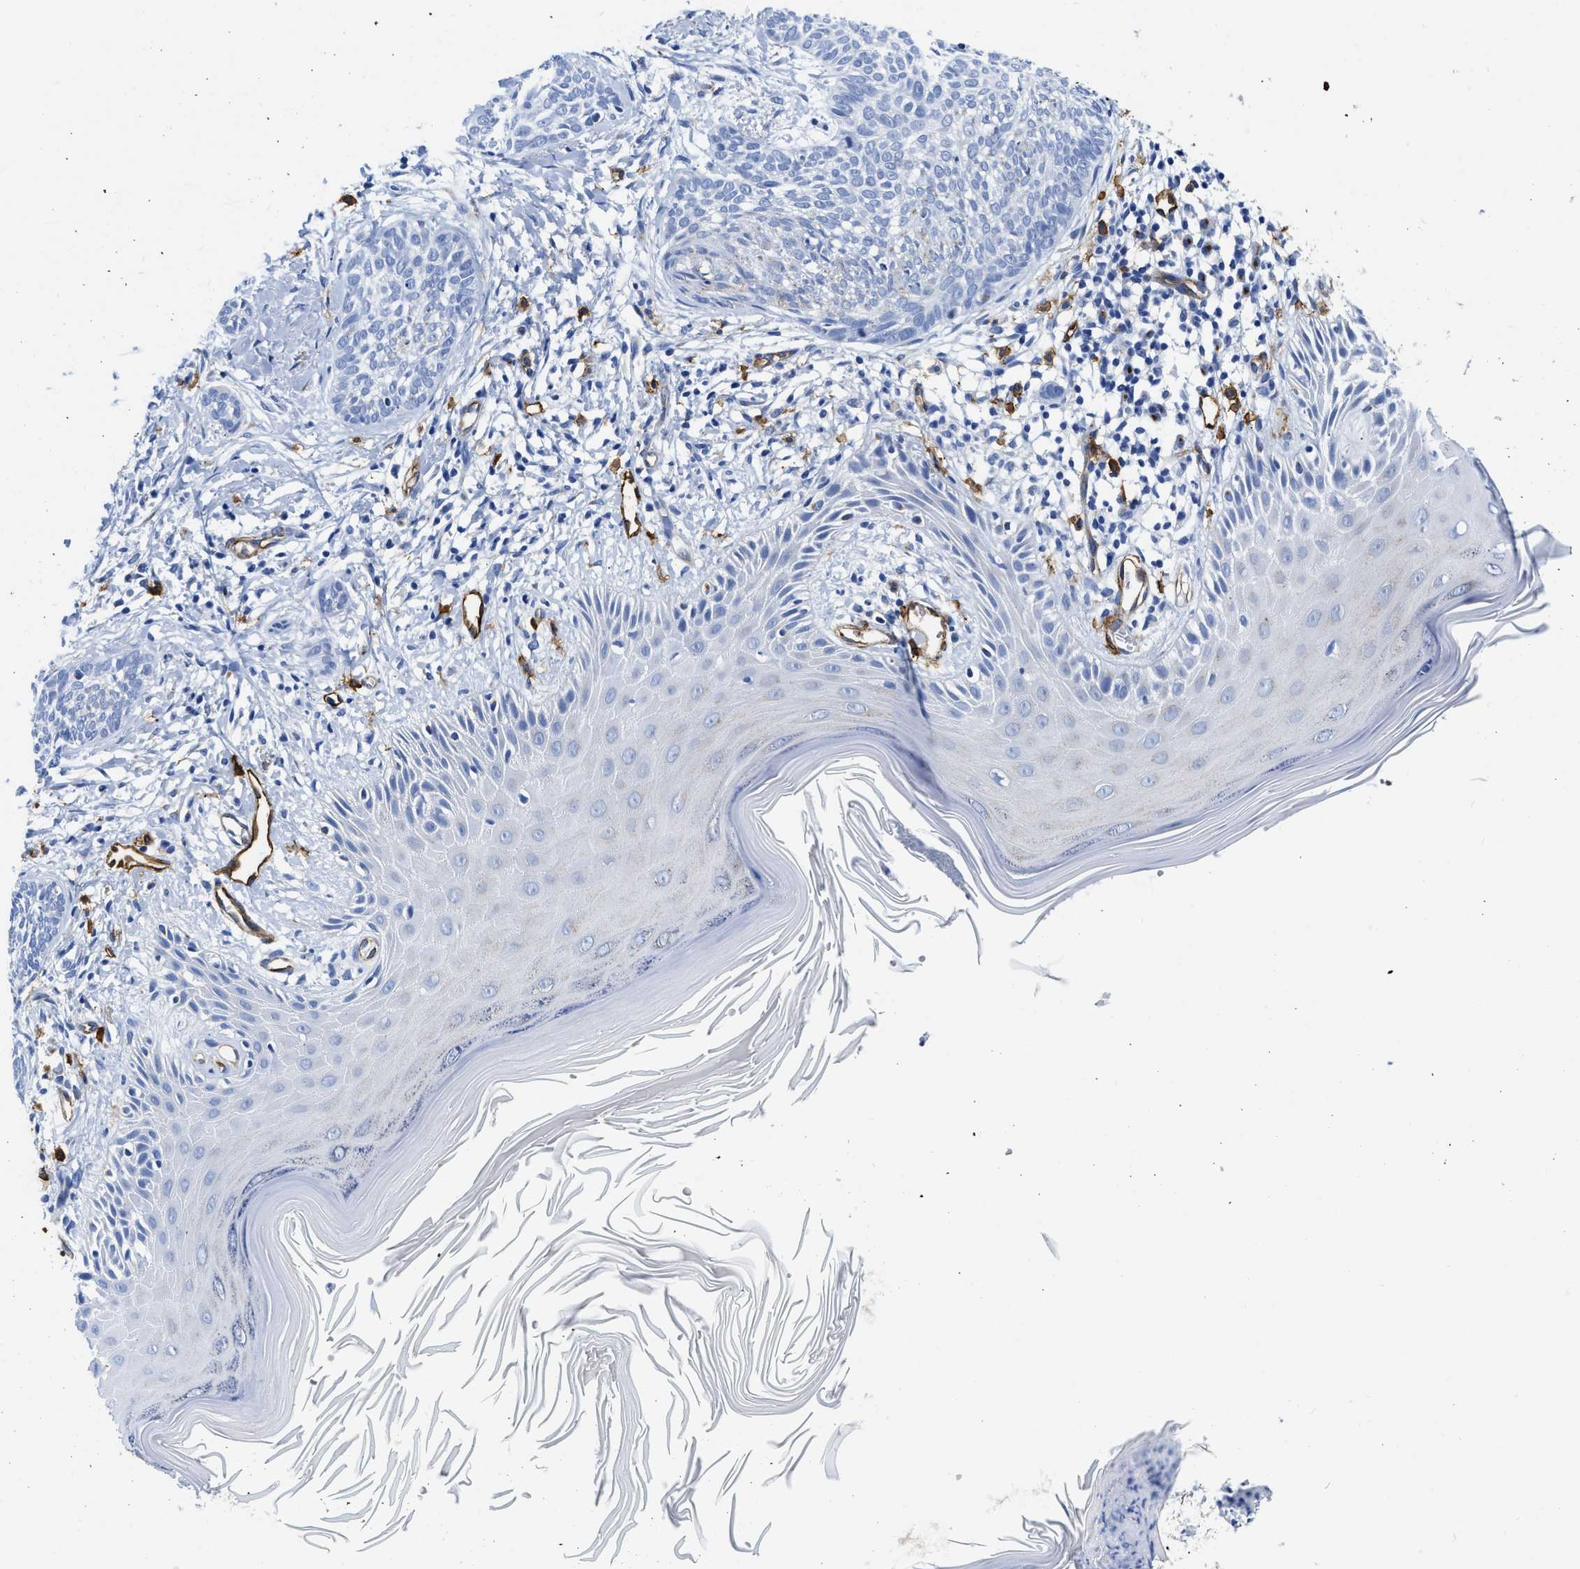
{"staining": {"intensity": "negative", "quantity": "none", "location": "none"}, "tissue": "skin cancer", "cell_type": "Tumor cells", "image_type": "cancer", "snomed": [{"axis": "morphology", "description": "Basal cell carcinoma"}, {"axis": "topography", "description": "Skin"}], "caption": "A high-resolution histopathology image shows immunohistochemistry staining of skin cancer, which demonstrates no significant positivity in tumor cells.", "gene": "TVP23B", "patient": {"sex": "female", "age": 59}}